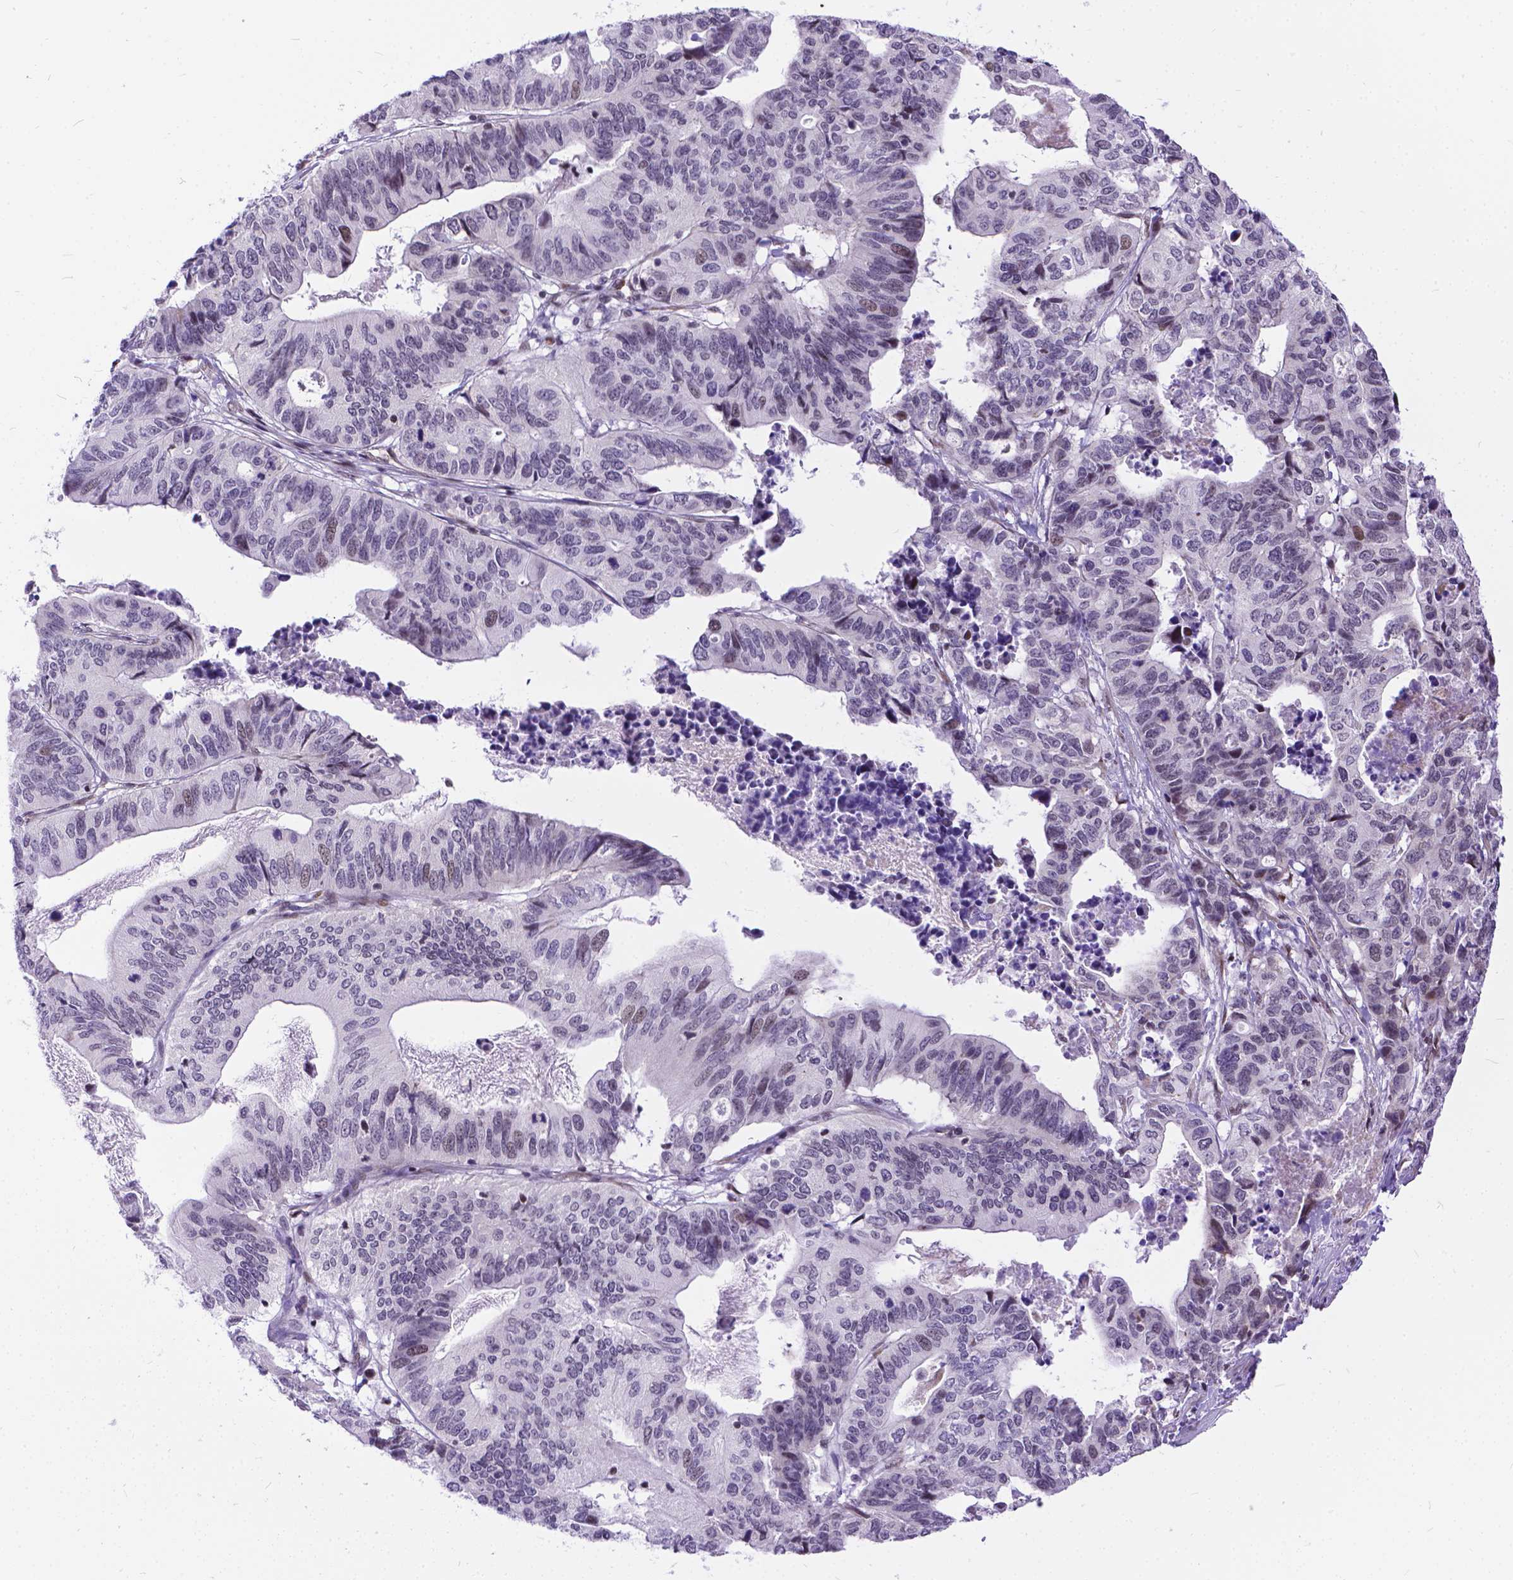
{"staining": {"intensity": "weak", "quantity": "<25%", "location": "nuclear"}, "tissue": "stomach cancer", "cell_type": "Tumor cells", "image_type": "cancer", "snomed": [{"axis": "morphology", "description": "Adenocarcinoma, NOS"}, {"axis": "topography", "description": "Stomach, upper"}], "caption": "Histopathology image shows no protein staining in tumor cells of stomach cancer (adenocarcinoma) tissue.", "gene": "FAM124B", "patient": {"sex": "female", "age": 67}}